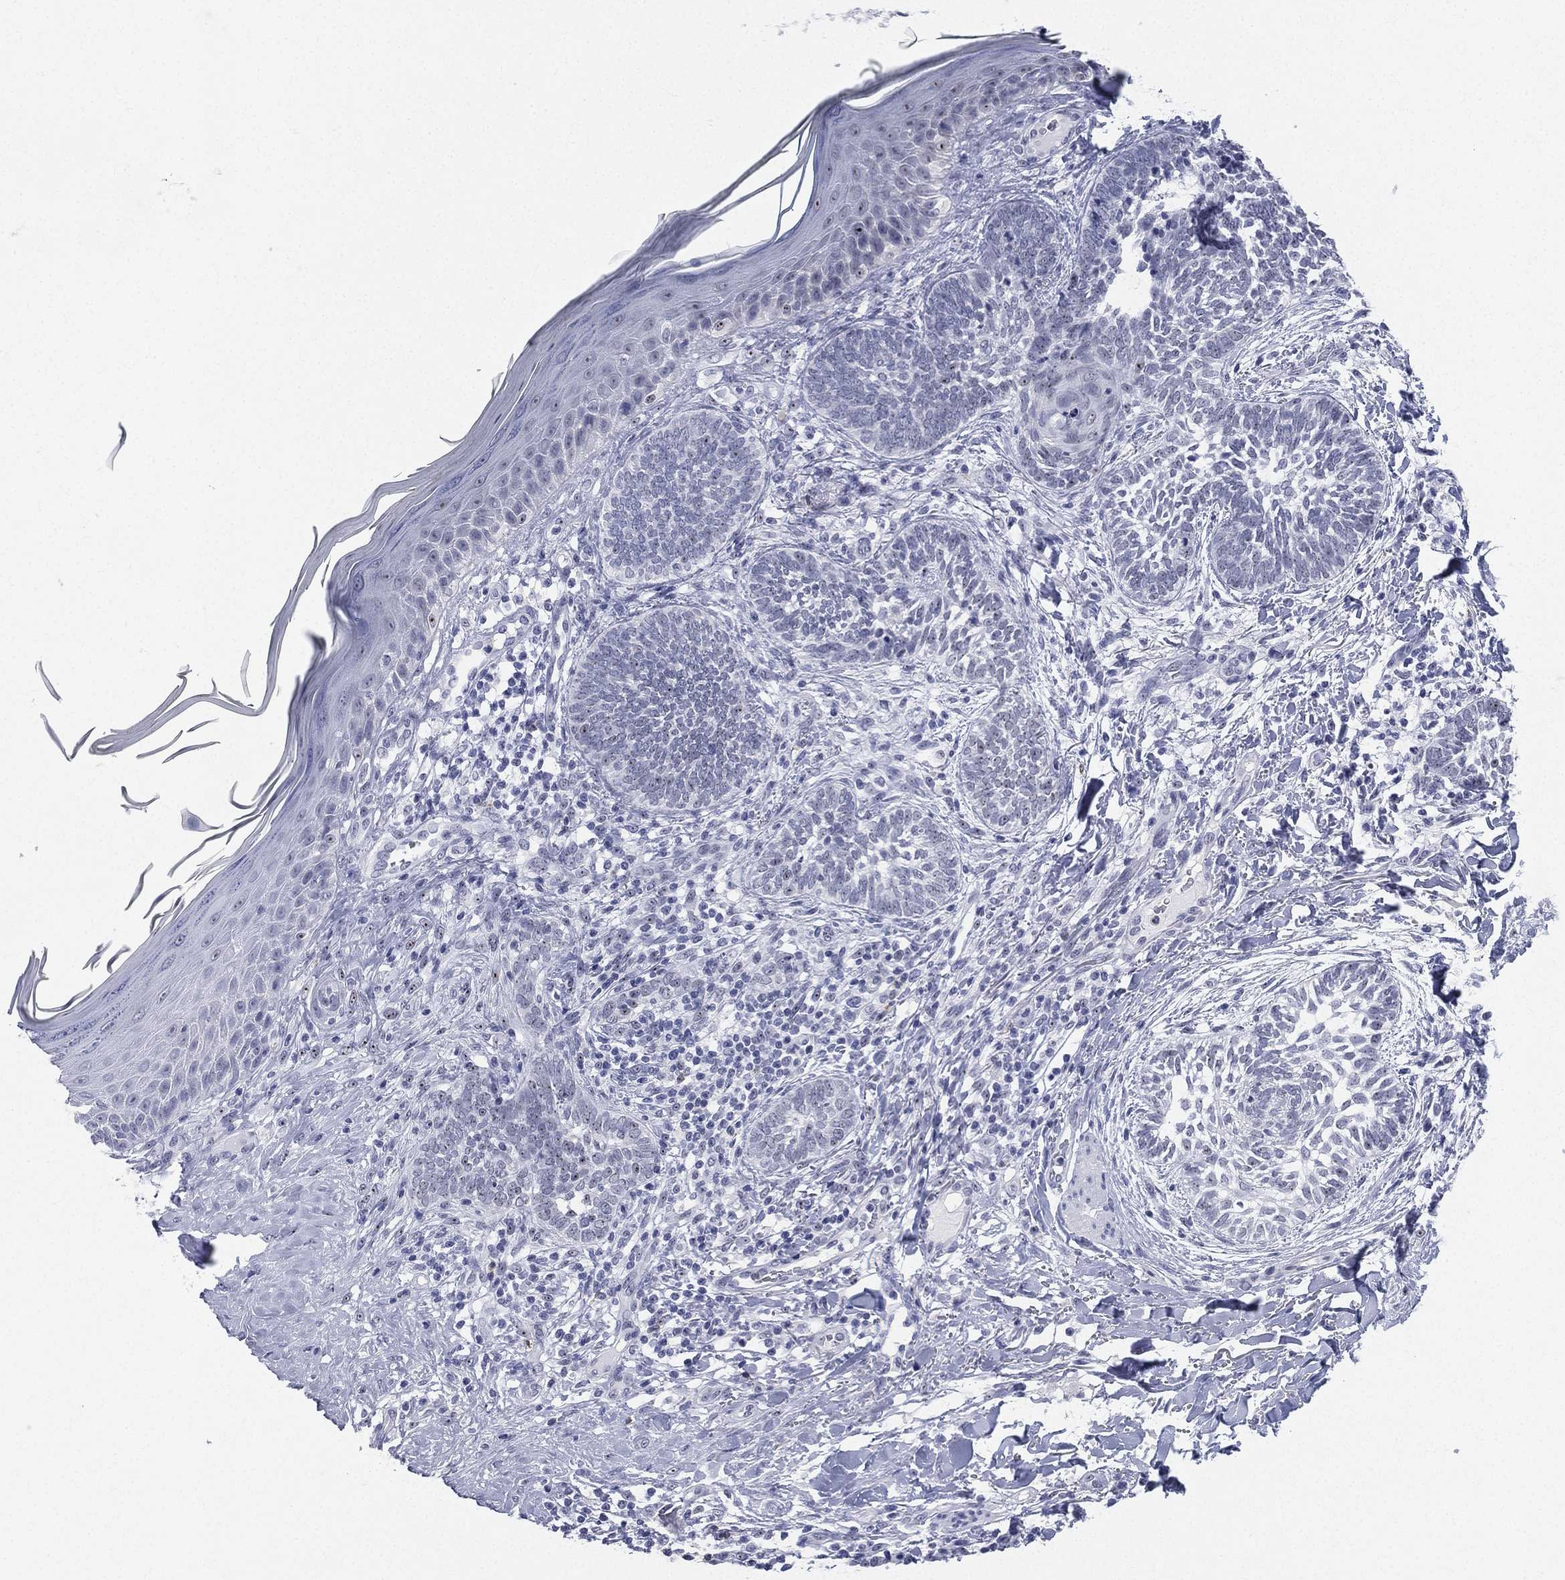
{"staining": {"intensity": "negative", "quantity": "none", "location": "none"}, "tissue": "skin cancer", "cell_type": "Tumor cells", "image_type": "cancer", "snomed": [{"axis": "morphology", "description": "Normal tissue, NOS"}, {"axis": "morphology", "description": "Basal cell carcinoma"}, {"axis": "topography", "description": "Skin"}], "caption": "A photomicrograph of skin cancer (basal cell carcinoma) stained for a protein demonstrates no brown staining in tumor cells.", "gene": "CD22", "patient": {"sex": "male", "age": 46}}